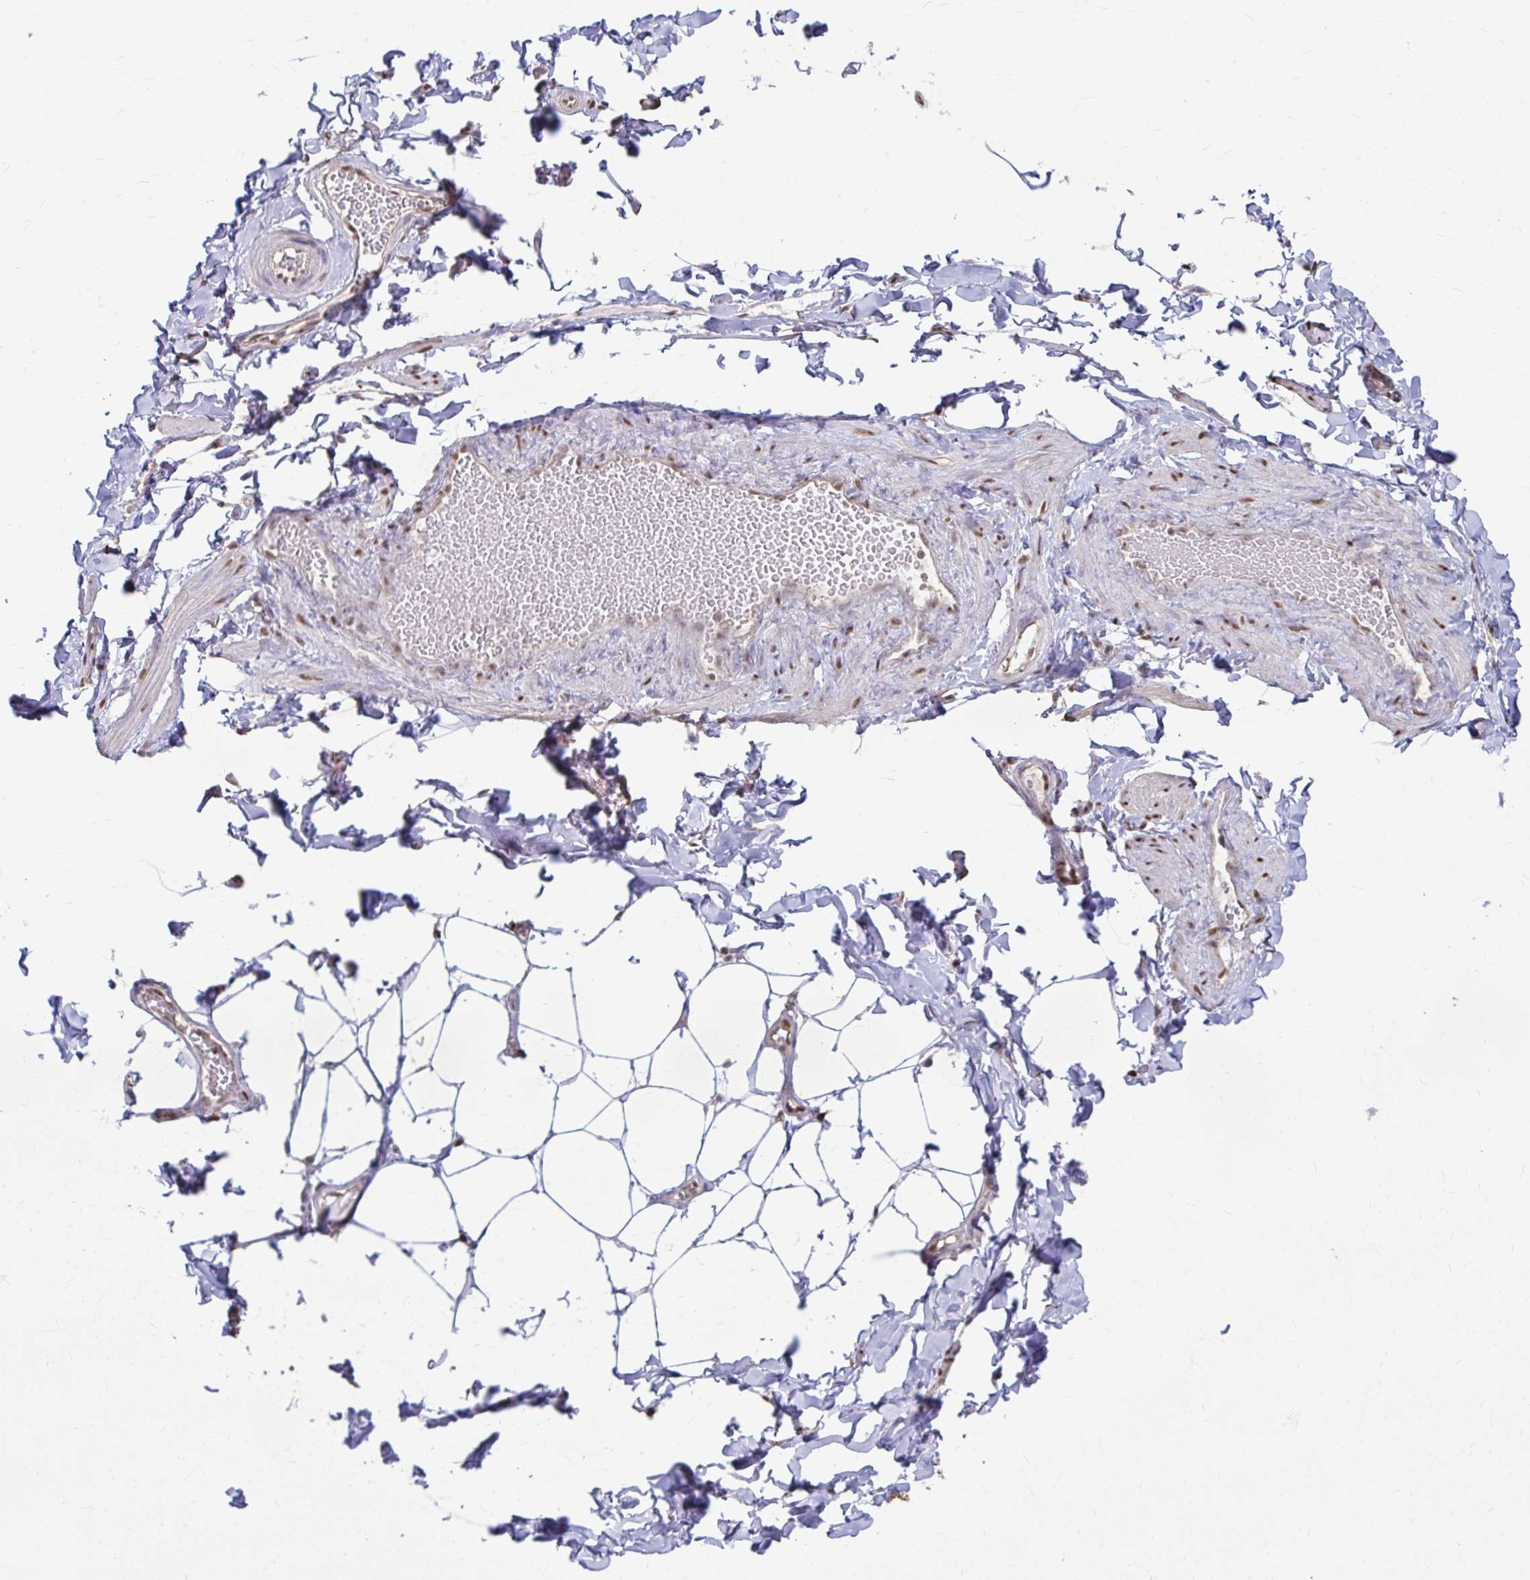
{"staining": {"intensity": "negative", "quantity": "none", "location": "none"}, "tissue": "adipose tissue", "cell_type": "Adipocytes", "image_type": "normal", "snomed": [{"axis": "morphology", "description": "Normal tissue, NOS"}, {"axis": "topography", "description": "Soft tissue"}, {"axis": "topography", "description": "Adipose tissue"}, {"axis": "topography", "description": "Vascular tissue"}, {"axis": "topography", "description": "Peripheral nerve tissue"}], "caption": "This is an immunohistochemistry (IHC) photomicrograph of benign human adipose tissue. There is no expression in adipocytes.", "gene": "ING4", "patient": {"sex": "male", "age": 29}}